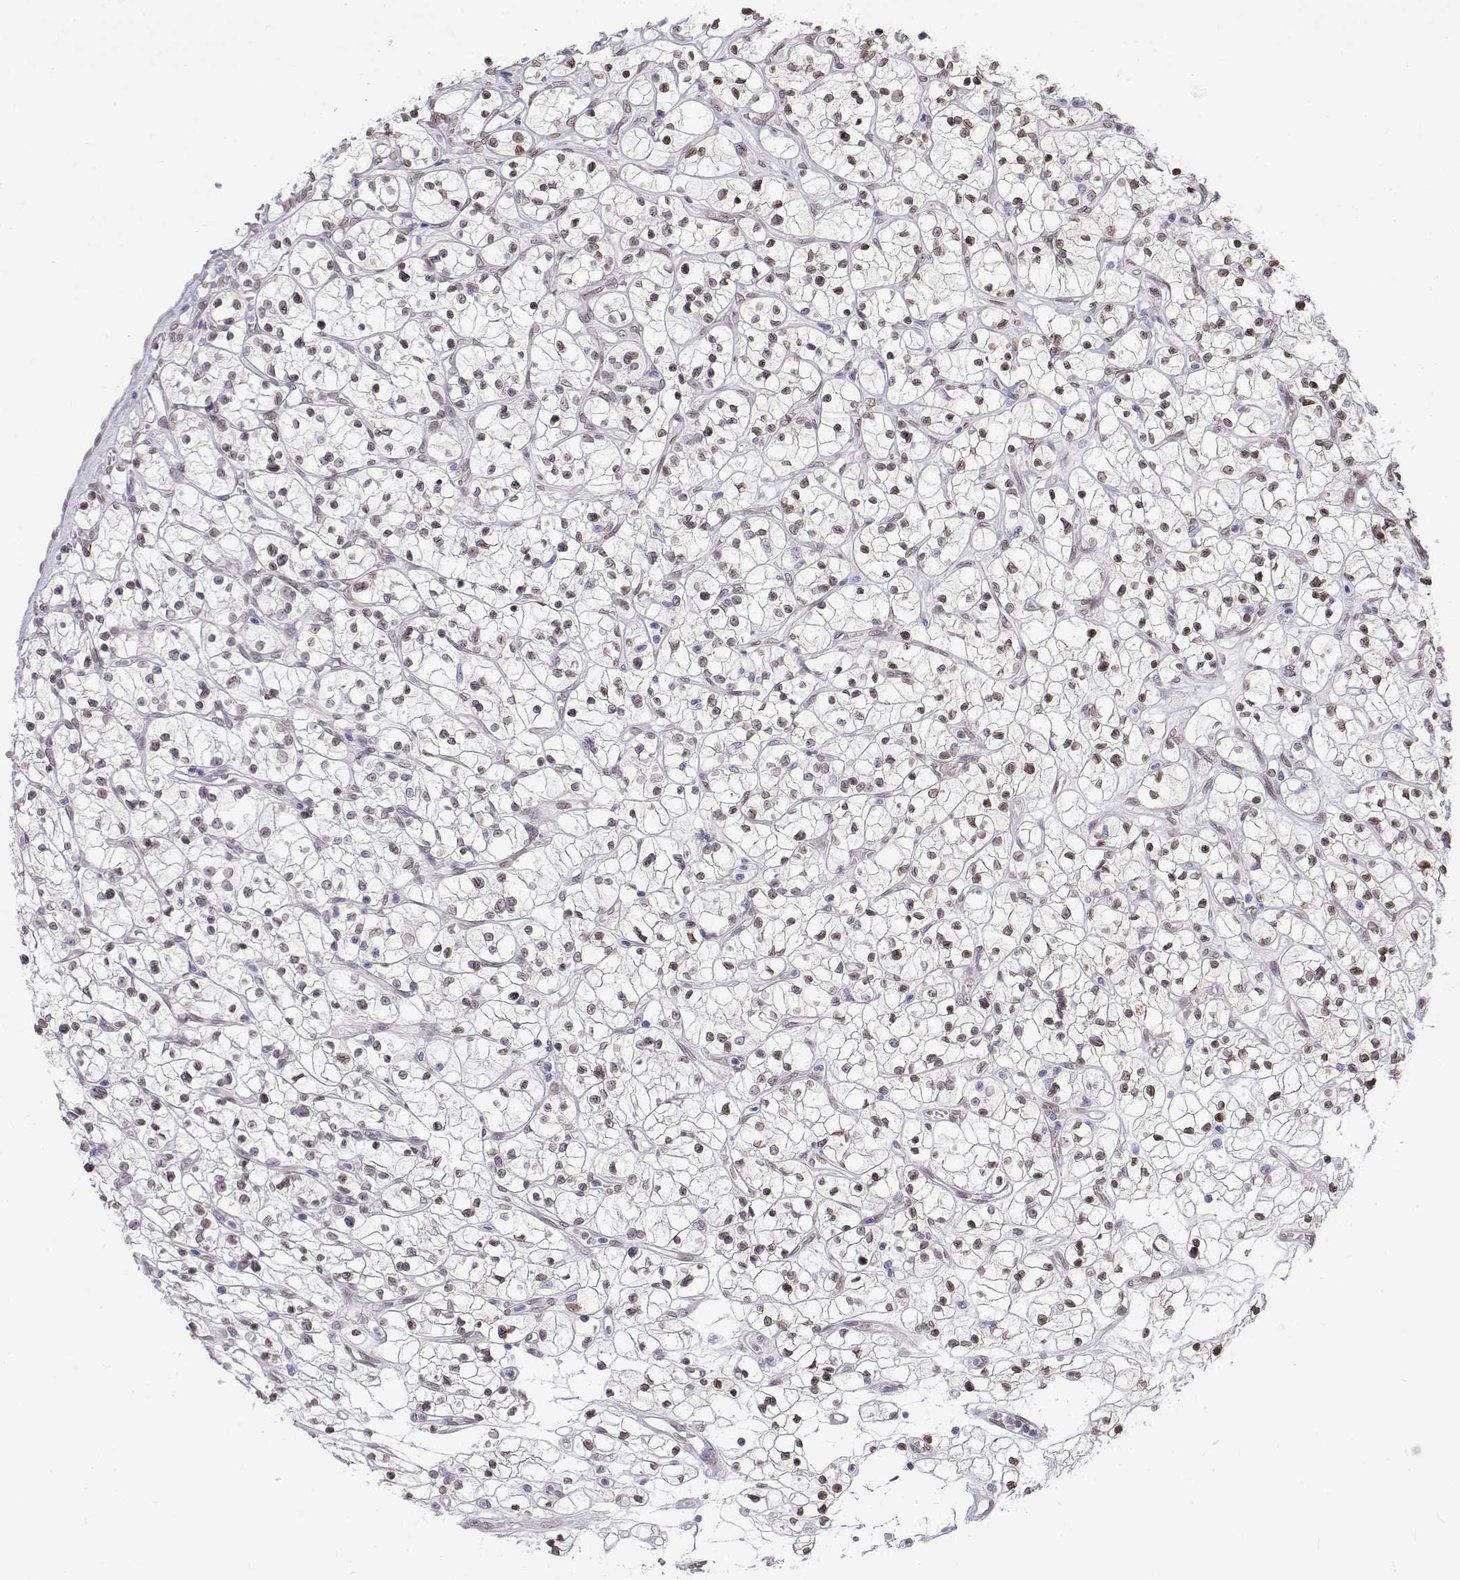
{"staining": {"intensity": "weak", "quantity": "25%-75%", "location": "nuclear"}, "tissue": "renal cancer", "cell_type": "Tumor cells", "image_type": "cancer", "snomed": [{"axis": "morphology", "description": "Adenocarcinoma, NOS"}, {"axis": "topography", "description": "Kidney"}], "caption": "An immunohistochemistry histopathology image of neoplastic tissue is shown. Protein staining in brown highlights weak nuclear positivity in renal cancer (adenocarcinoma) within tumor cells.", "gene": "ZNF532", "patient": {"sex": "female", "age": 64}}